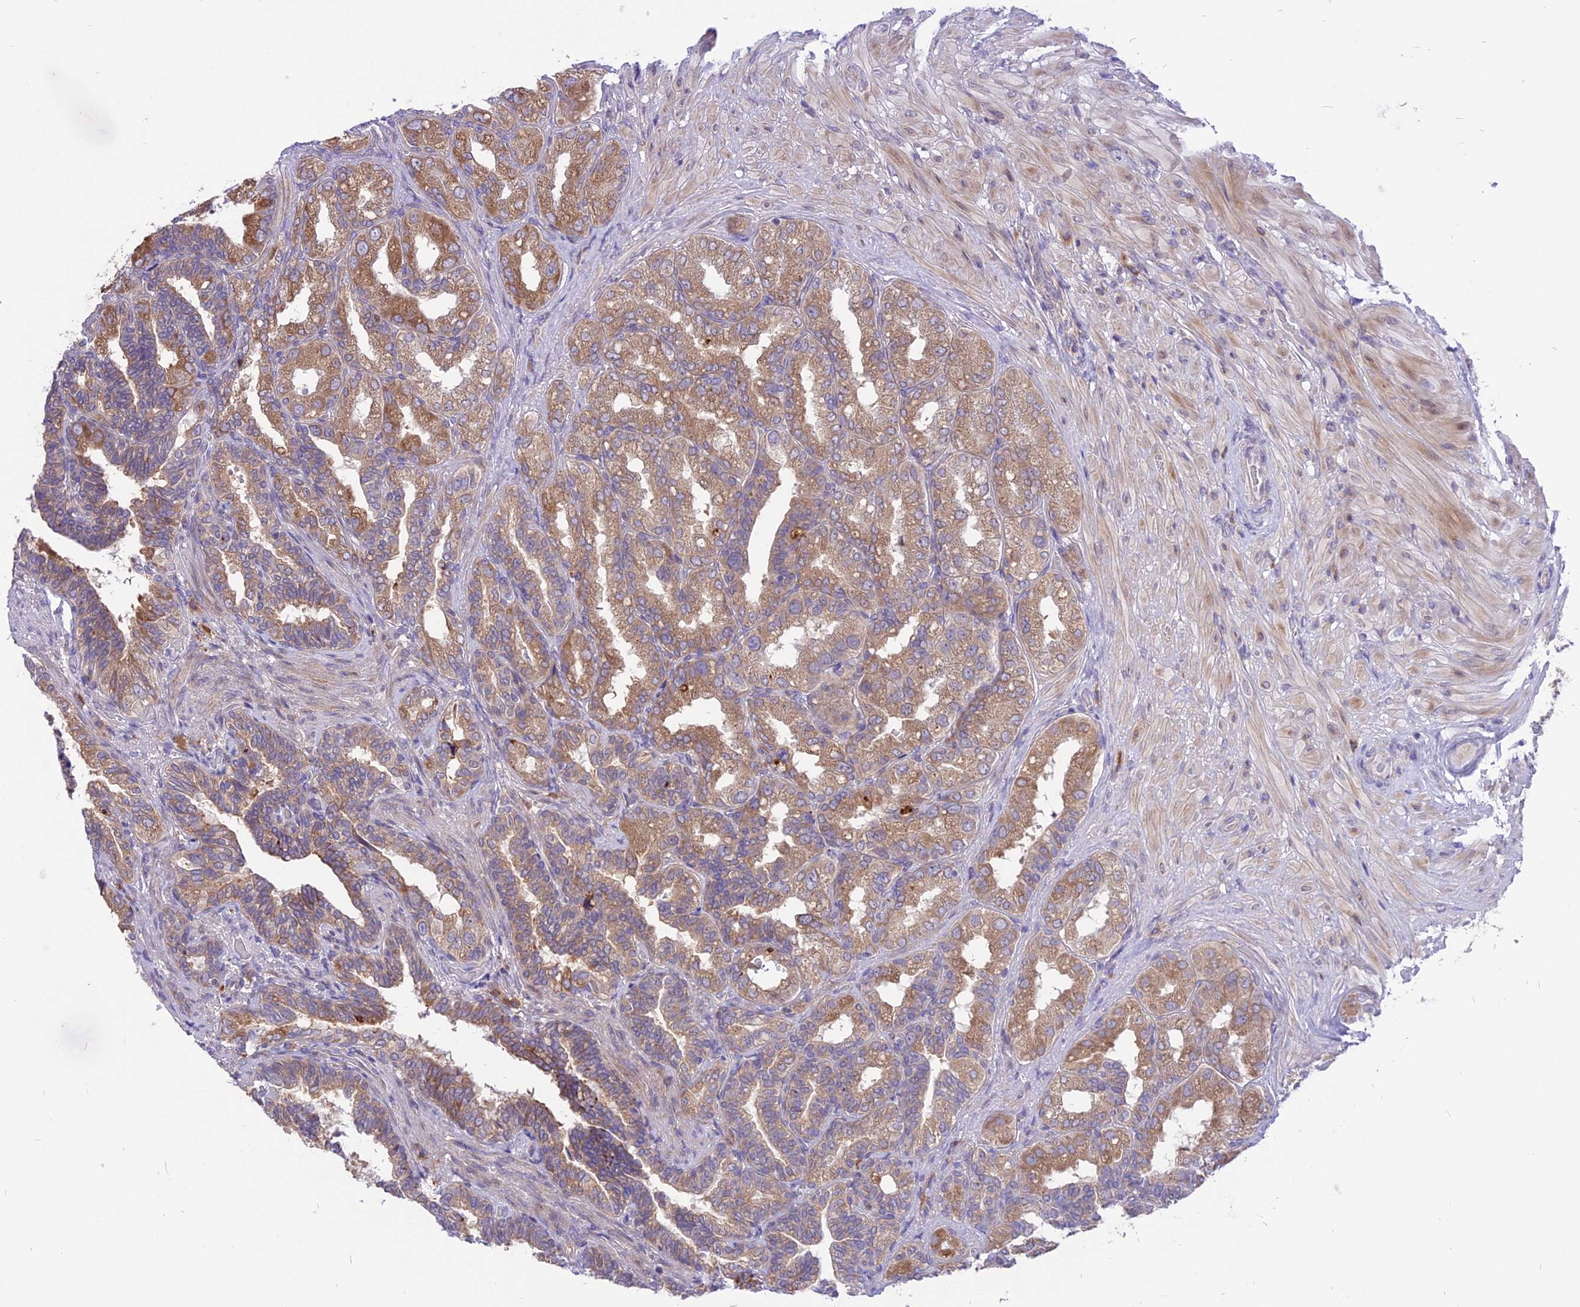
{"staining": {"intensity": "moderate", "quantity": ">75%", "location": "cytoplasmic/membranous"}, "tissue": "seminal vesicle", "cell_type": "Glandular cells", "image_type": "normal", "snomed": [{"axis": "morphology", "description": "Normal tissue, NOS"}, {"axis": "topography", "description": "Seminal veicle"}, {"axis": "topography", "description": "Peripheral nerve tissue"}], "caption": "A micrograph of human seminal vesicle stained for a protein demonstrates moderate cytoplasmic/membranous brown staining in glandular cells.", "gene": "ARMCX6", "patient": {"sex": "male", "age": 63}}